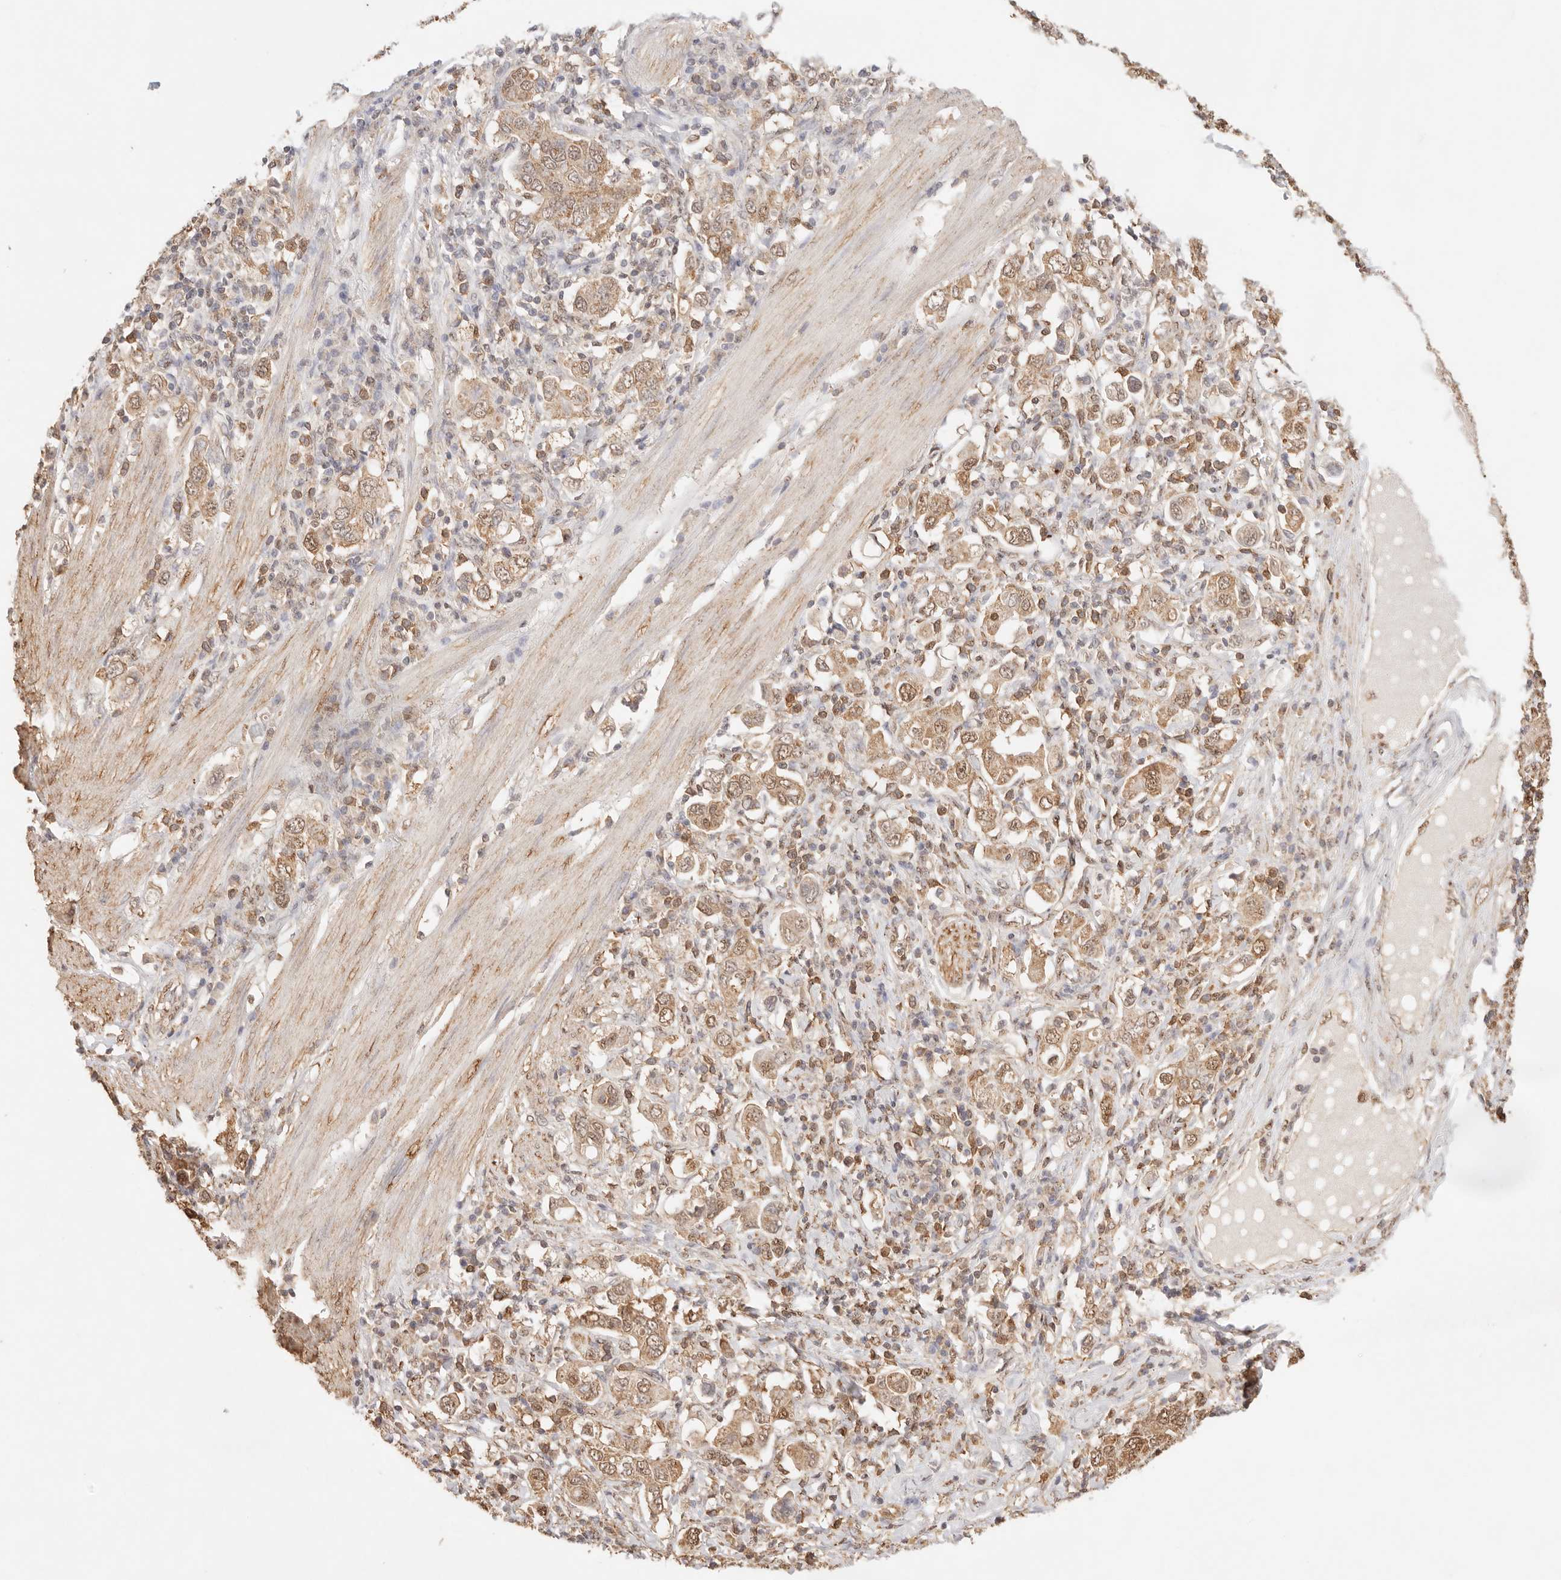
{"staining": {"intensity": "moderate", "quantity": ">75%", "location": "cytoplasmic/membranous,nuclear"}, "tissue": "stomach cancer", "cell_type": "Tumor cells", "image_type": "cancer", "snomed": [{"axis": "morphology", "description": "Adenocarcinoma, NOS"}, {"axis": "topography", "description": "Stomach, upper"}], "caption": "Protein staining reveals moderate cytoplasmic/membranous and nuclear staining in approximately >75% of tumor cells in stomach adenocarcinoma.", "gene": "IL1R2", "patient": {"sex": "male", "age": 62}}